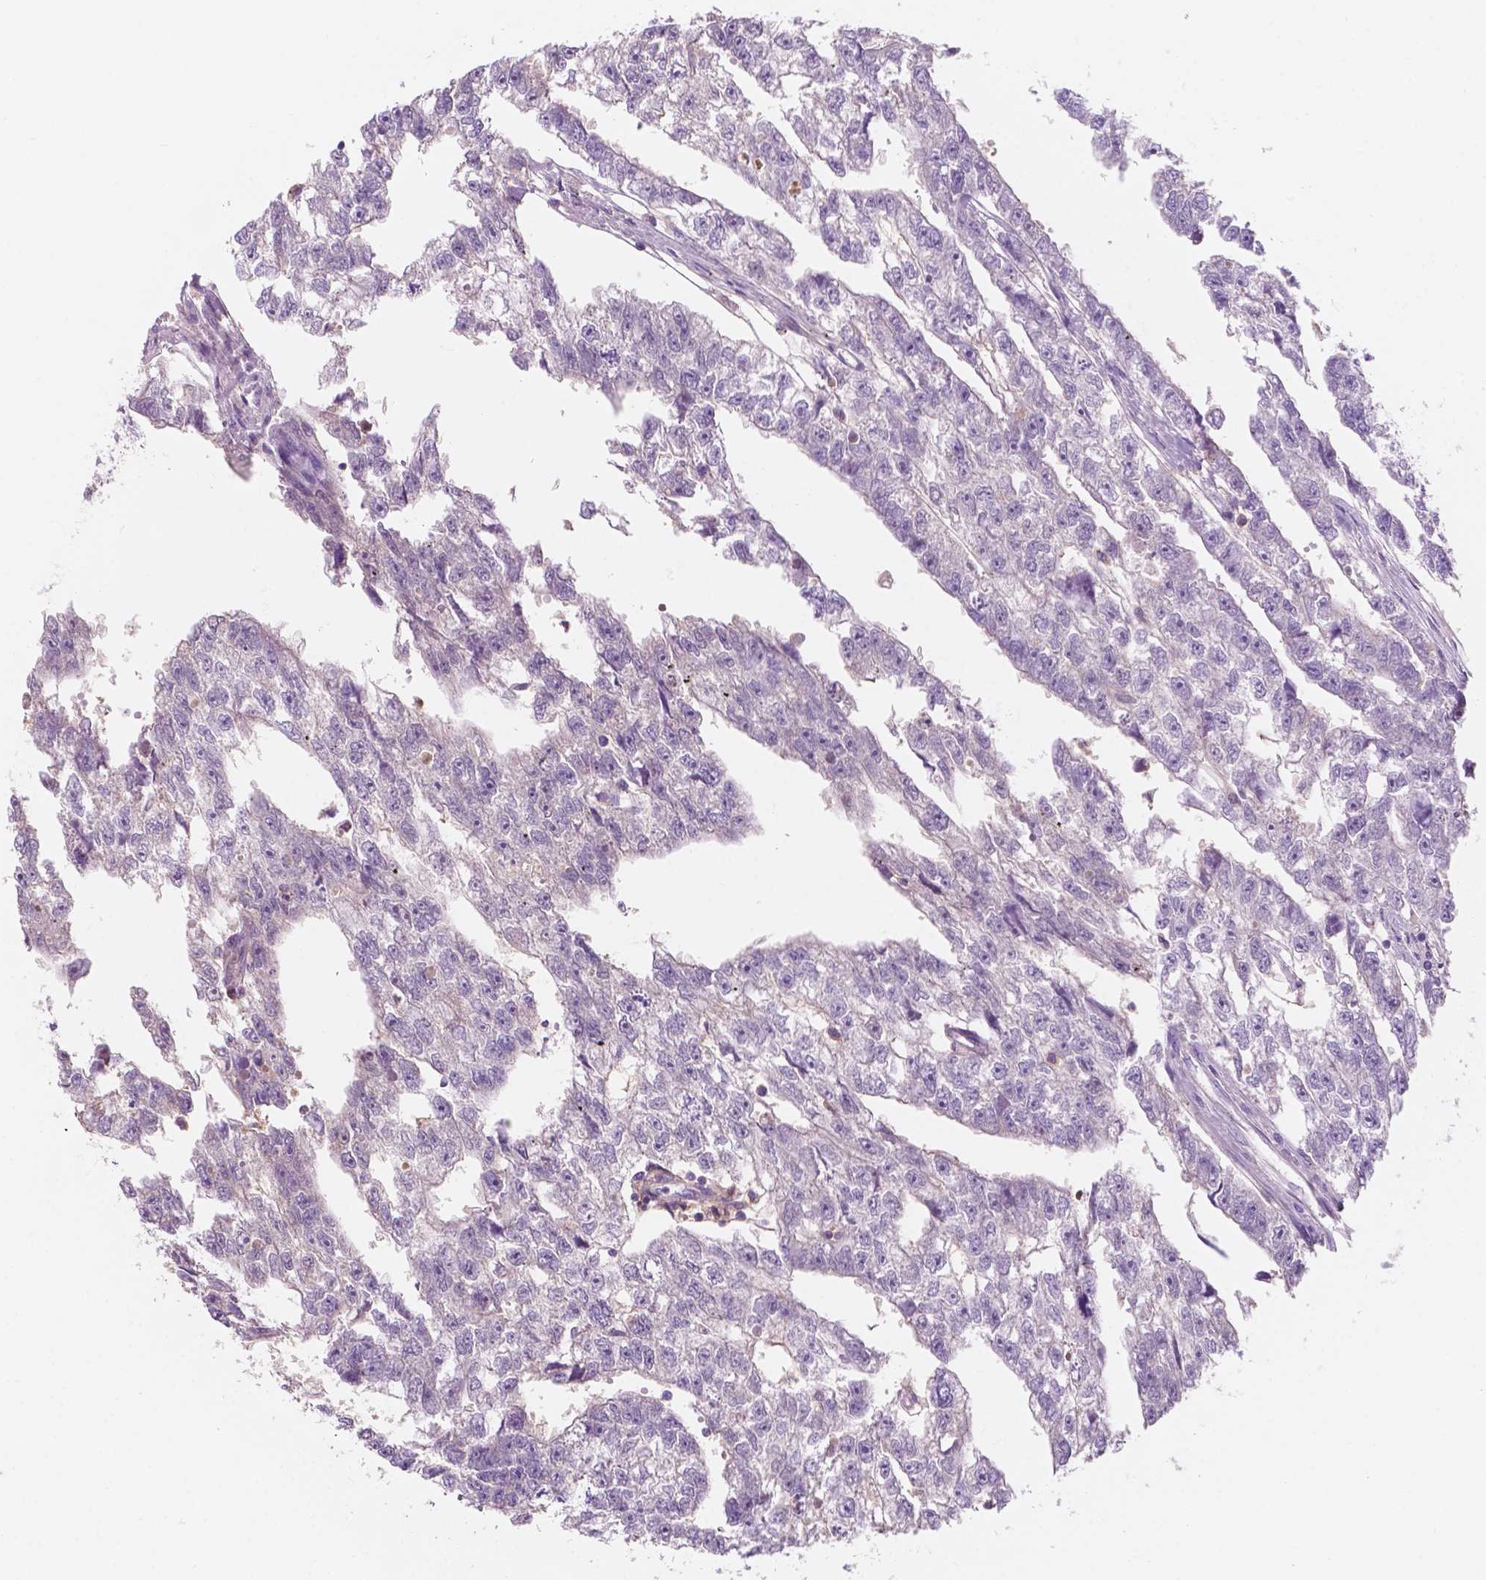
{"staining": {"intensity": "negative", "quantity": "none", "location": "none"}, "tissue": "testis cancer", "cell_type": "Tumor cells", "image_type": "cancer", "snomed": [{"axis": "morphology", "description": "Carcinoma, Embryonal, NOS"}, {"axis": "morphology", "description": "Teratoma, malignant, NOS"}, {"axis": "topography", "description": "Testis"}], "caption": "DAB (3,3'-diaminobenzidine) immunohistochemical staining of malignant teratoma (testis) reveals no significant expression in tumor cells.", "gene": "SEMA4A", "patient": {"sex": "male", "age": 44}}